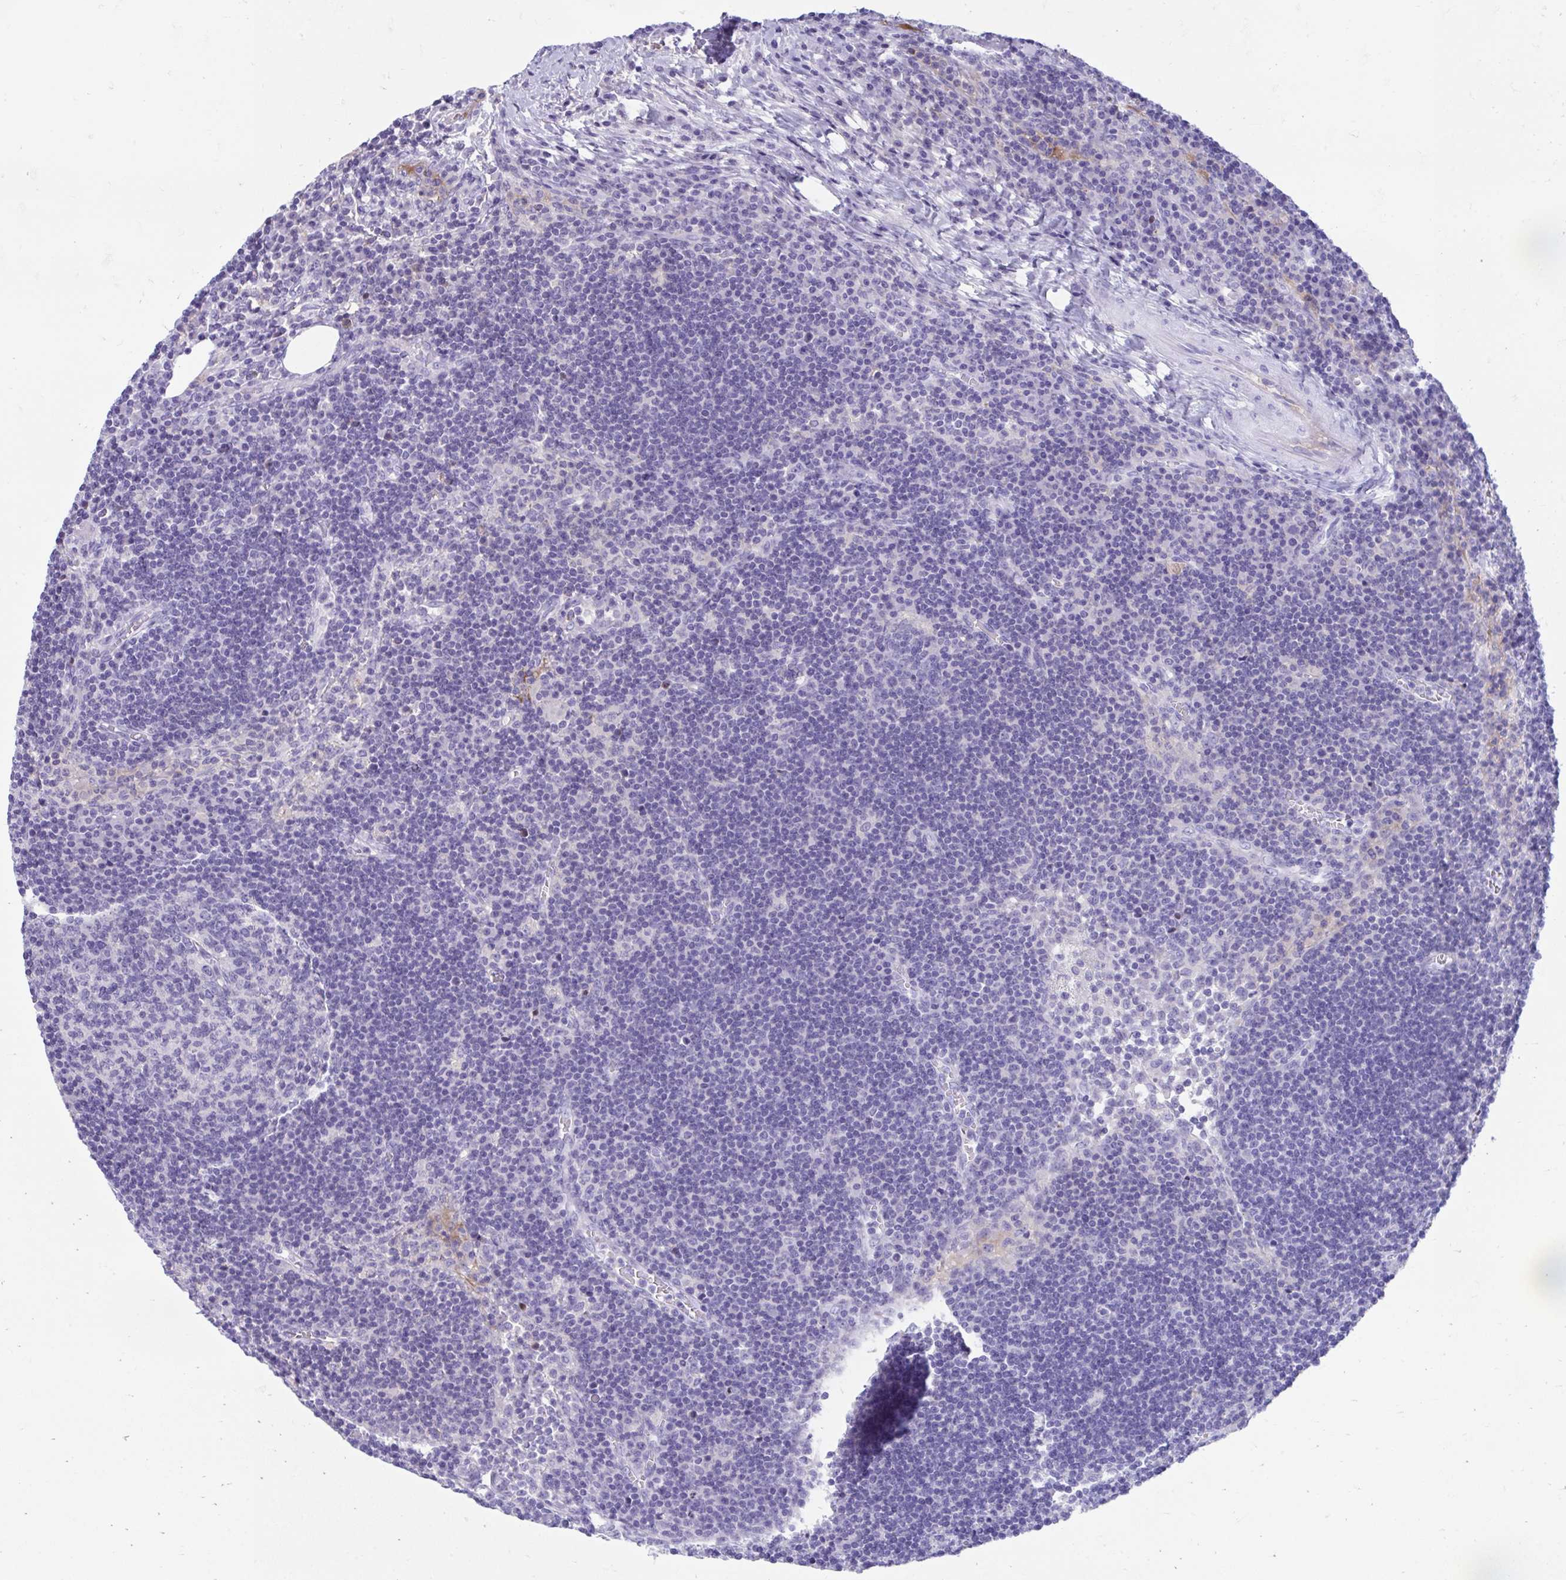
{"staining": {"intensity": "negative", "quantity": "none", "location": "none"}, "tissue": "lymph node", "cell_type": "Germinal center cells", "image_type": "normal", "snomed": [{"axis": "morphology", "description": "Normal tissue, NOS"}, {"axis": "topography", "description": "Lymph node"}], "caption": "The immunohistochemistry (IHC) photomicrograph has no significant staining in germinal center cells of lymph node.", "gene": "SMIM9", "patient": {"sex": "male", "age": 67}}